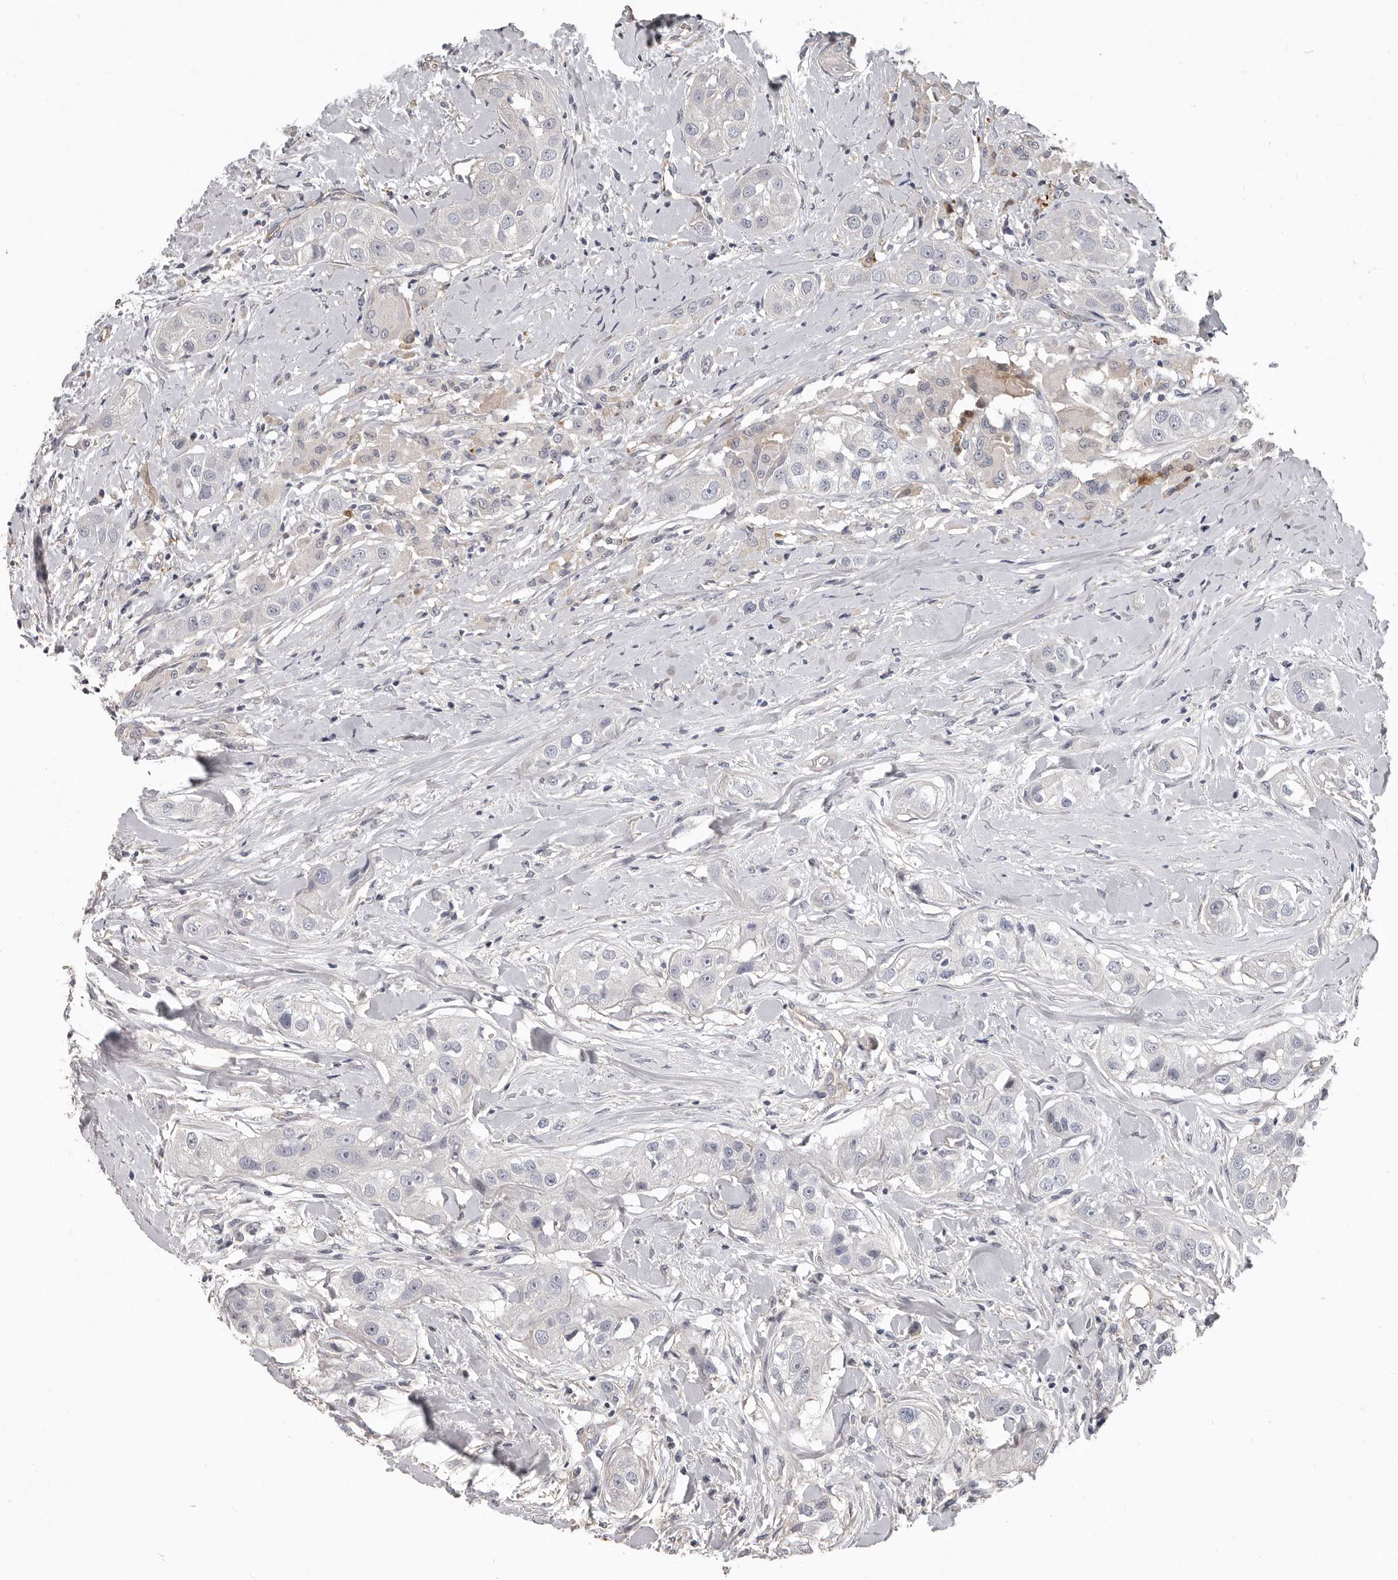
{"staining": {"intensity": "negative", "quantity": "none", "location": "none"}, "tissue": "head and neck cancer", "cell_type": "Tumor cells", "image_type": "cancer", "snomed": [{"axis": "morphology", "description": "Normal tissue, NOS"}, {"axis": "morphology", "description": "Squamous cell carcinoma, NOS"}, {"axis": "topography", "description": "Skeletal muscle"}, {"axis": "topography", "description": "Head-Neck"}], "caption": "IHC of squamous cell carcinoma (head and neck) shows no staining in tumor cells. (Brightfield microscopy of DAB (3,3'-diaminobenzidine) immunohistochemistry (IHC) at high magnification).", "gene": "RNF217", "patient": {"sex": "male", "age": 51}}